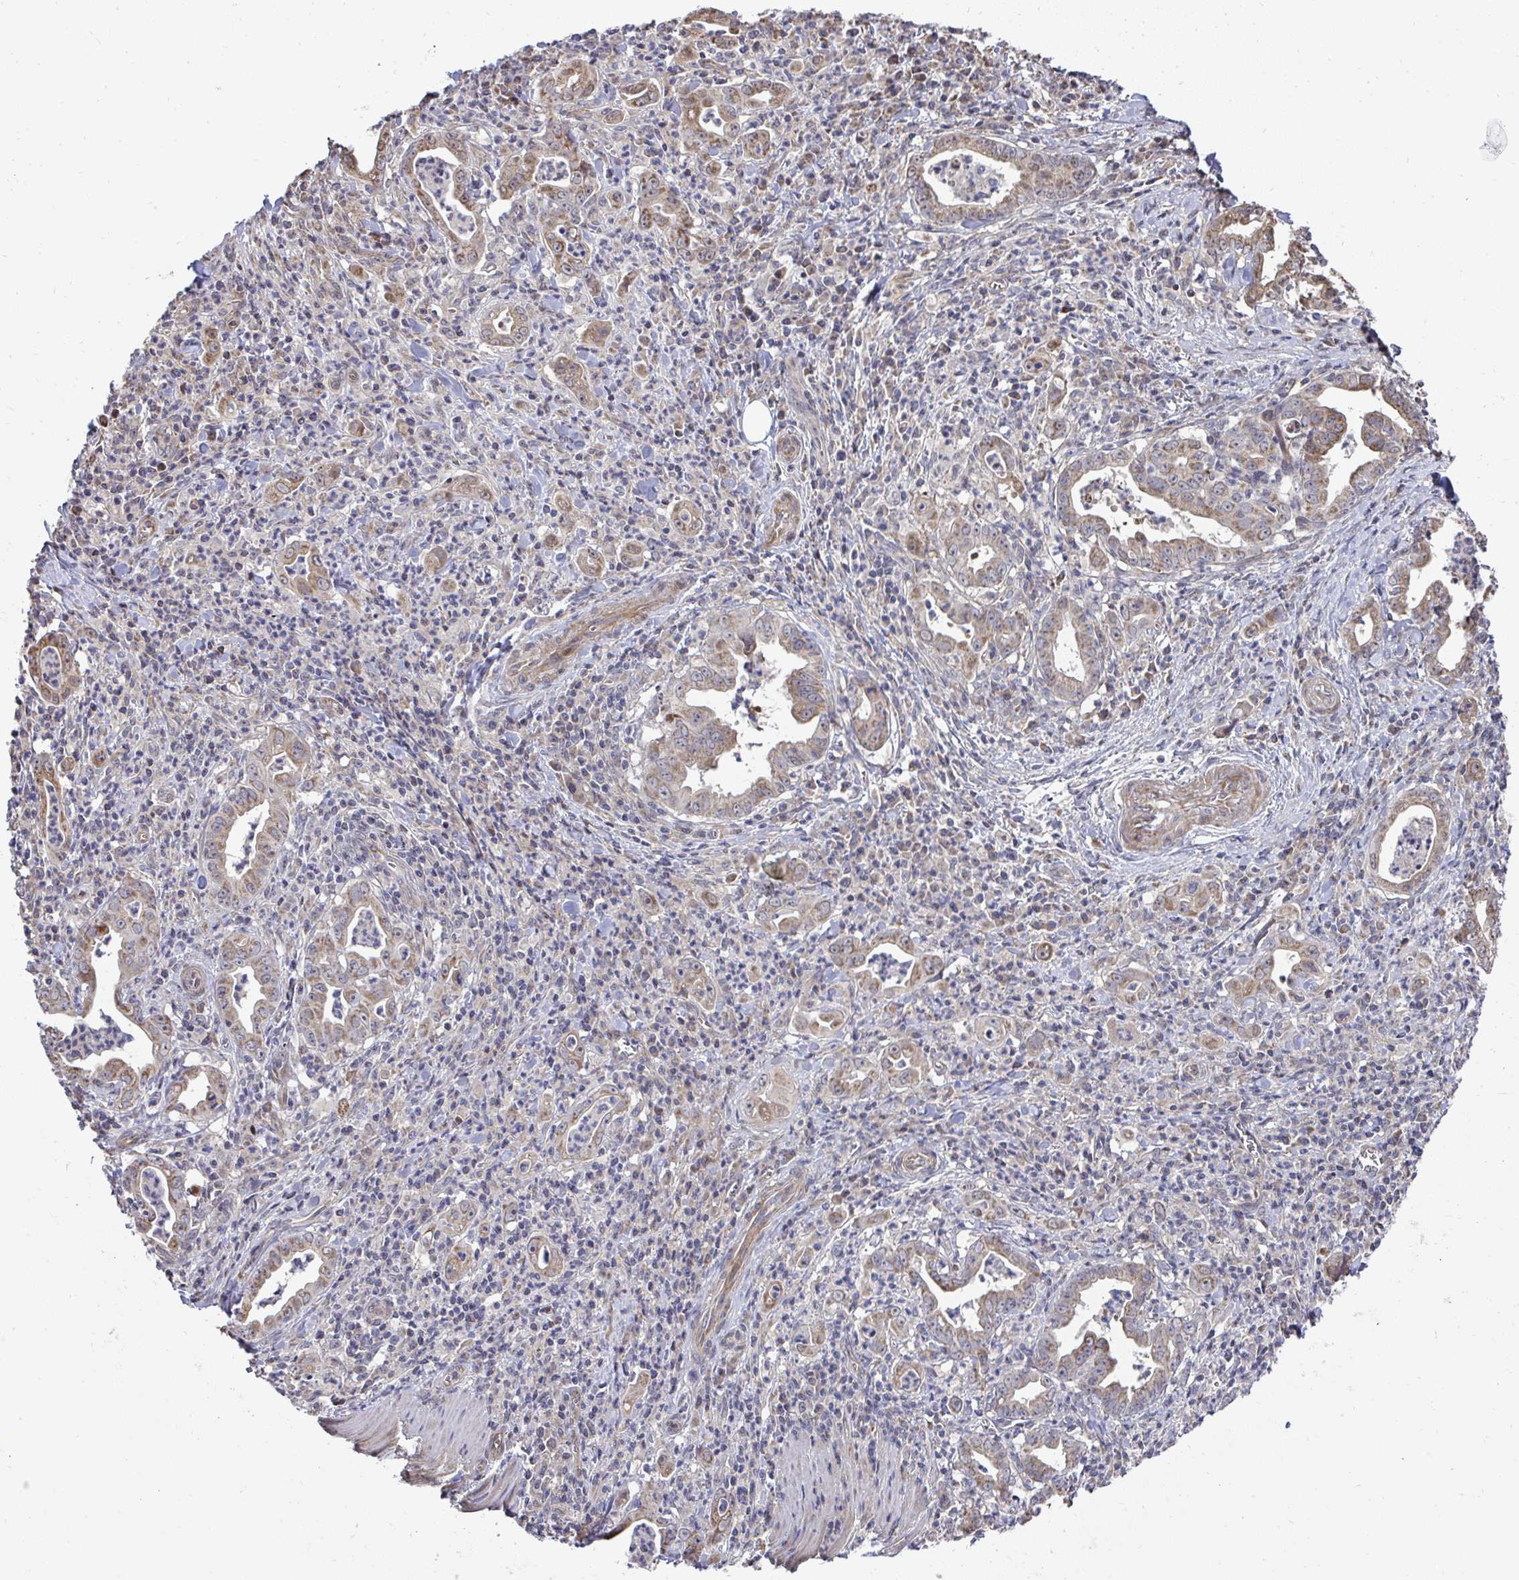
{"staining": {"intensity": "moderate", "quantity": ">75%", "location": "cytoplasmic/membranous"}, "tissue": "stomach cancer", "cell_type": "Tumor cells", "image_type": "cancer", "snomed": [{"axis": "morphology", "description": "Adenocarcinoma, NOS"}, {"axis": "topography", "description": "Stomach, upper"}], "caption": "There is medium levels of moderate cytoplasmic/membranous expression in tumor cells of stomach cancer (adenocarcinoma), as demonstrated by immunohistochemical staining (brown color).", "gene": "AGTPBP1", "patient": {"sex": "female", "age": 79}}